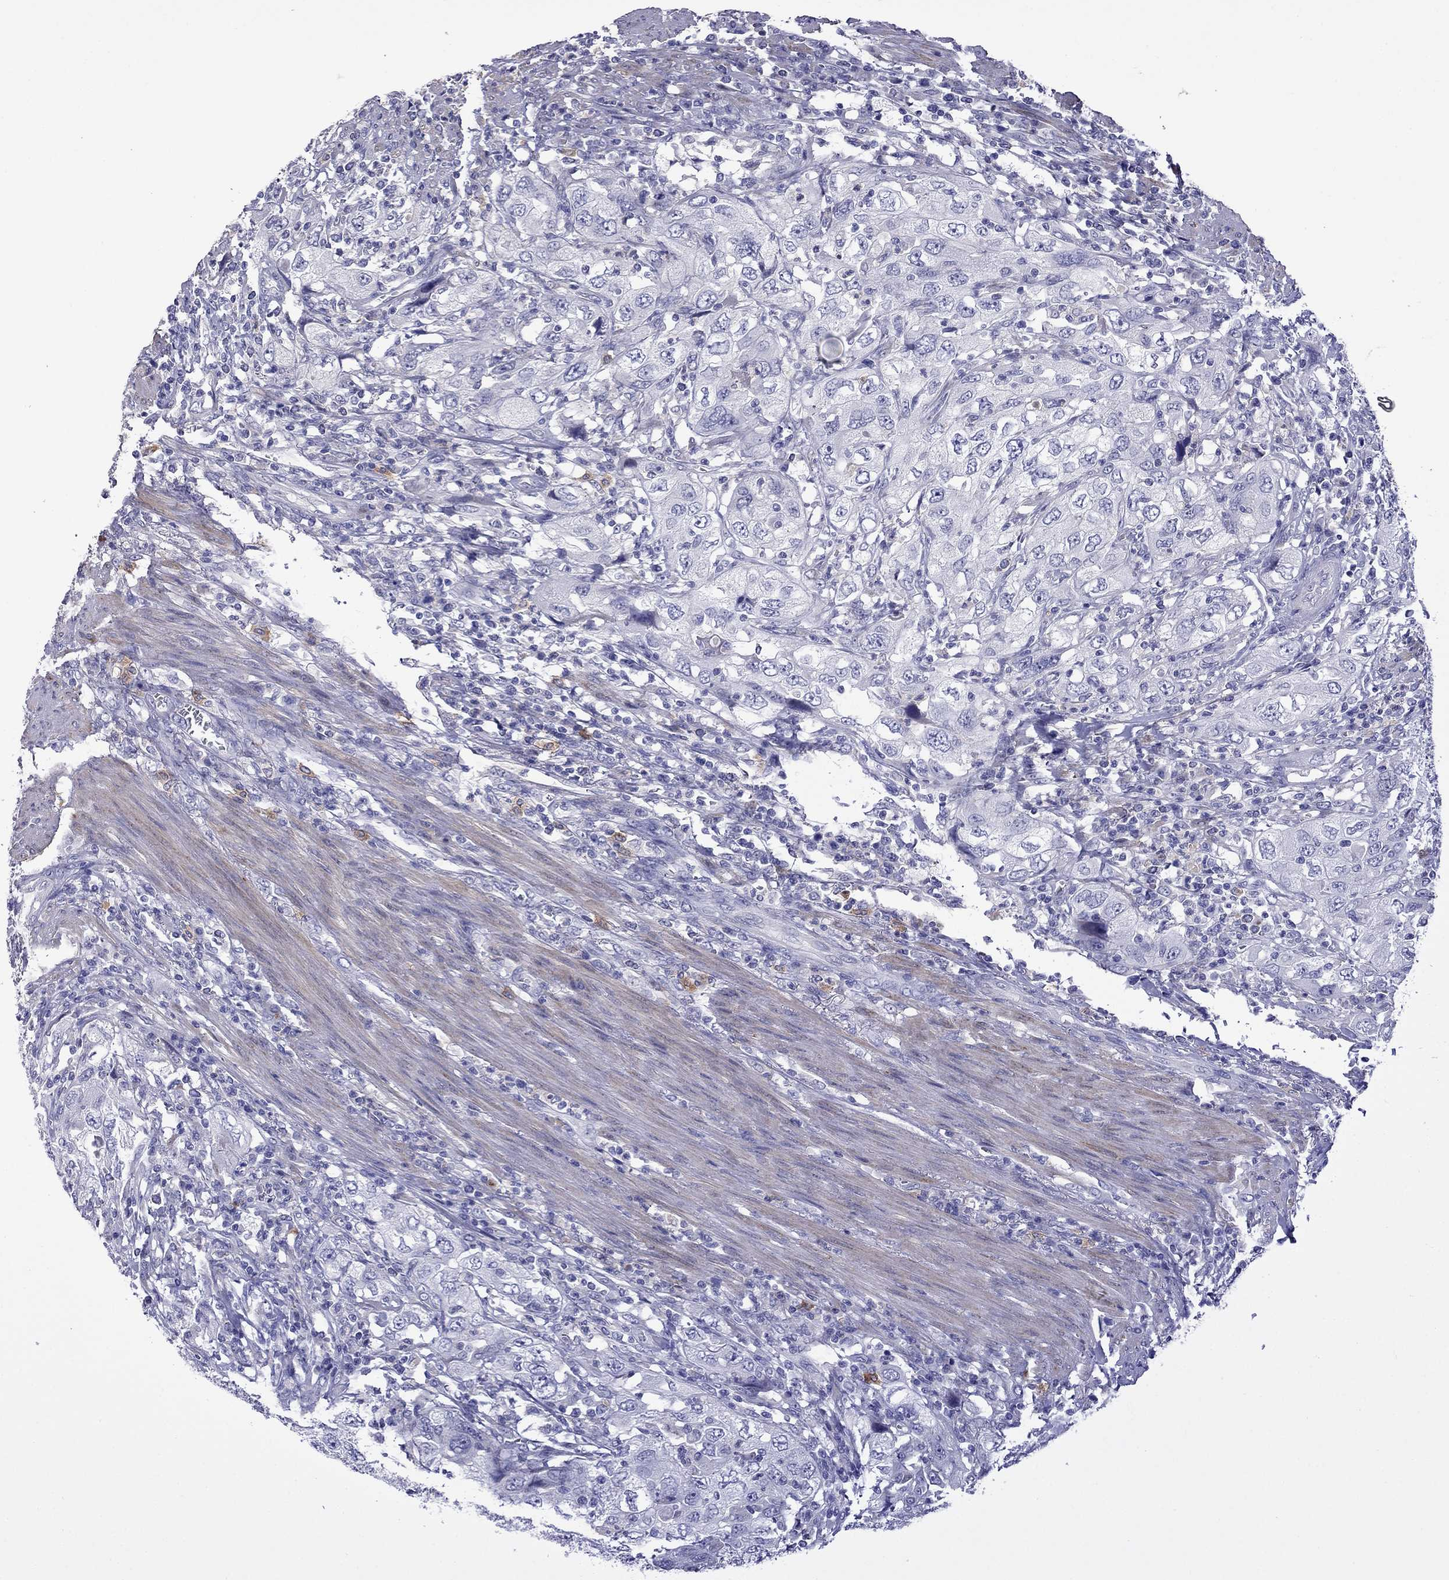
{"staining": {"intensity": "negative", "quantity": "none", "location": "none"}, "tissue": "urothelial cancer", "cell_type": "Tumor cells", "image_type": "cancer", "snomed": [{"axis": "morphology", "description": "Urothelial carcinoma, High grade"}, {"axis": "topography", "description": "Urinary bladder"}], "caption": "DAB (3,3'-diaminobenzidine) immunohistochemical staining of urothelial cancer demonstrates no significant expression in tumor cells.", "gene": "STAR", "patient": {"sex": "male", "age": 76}}